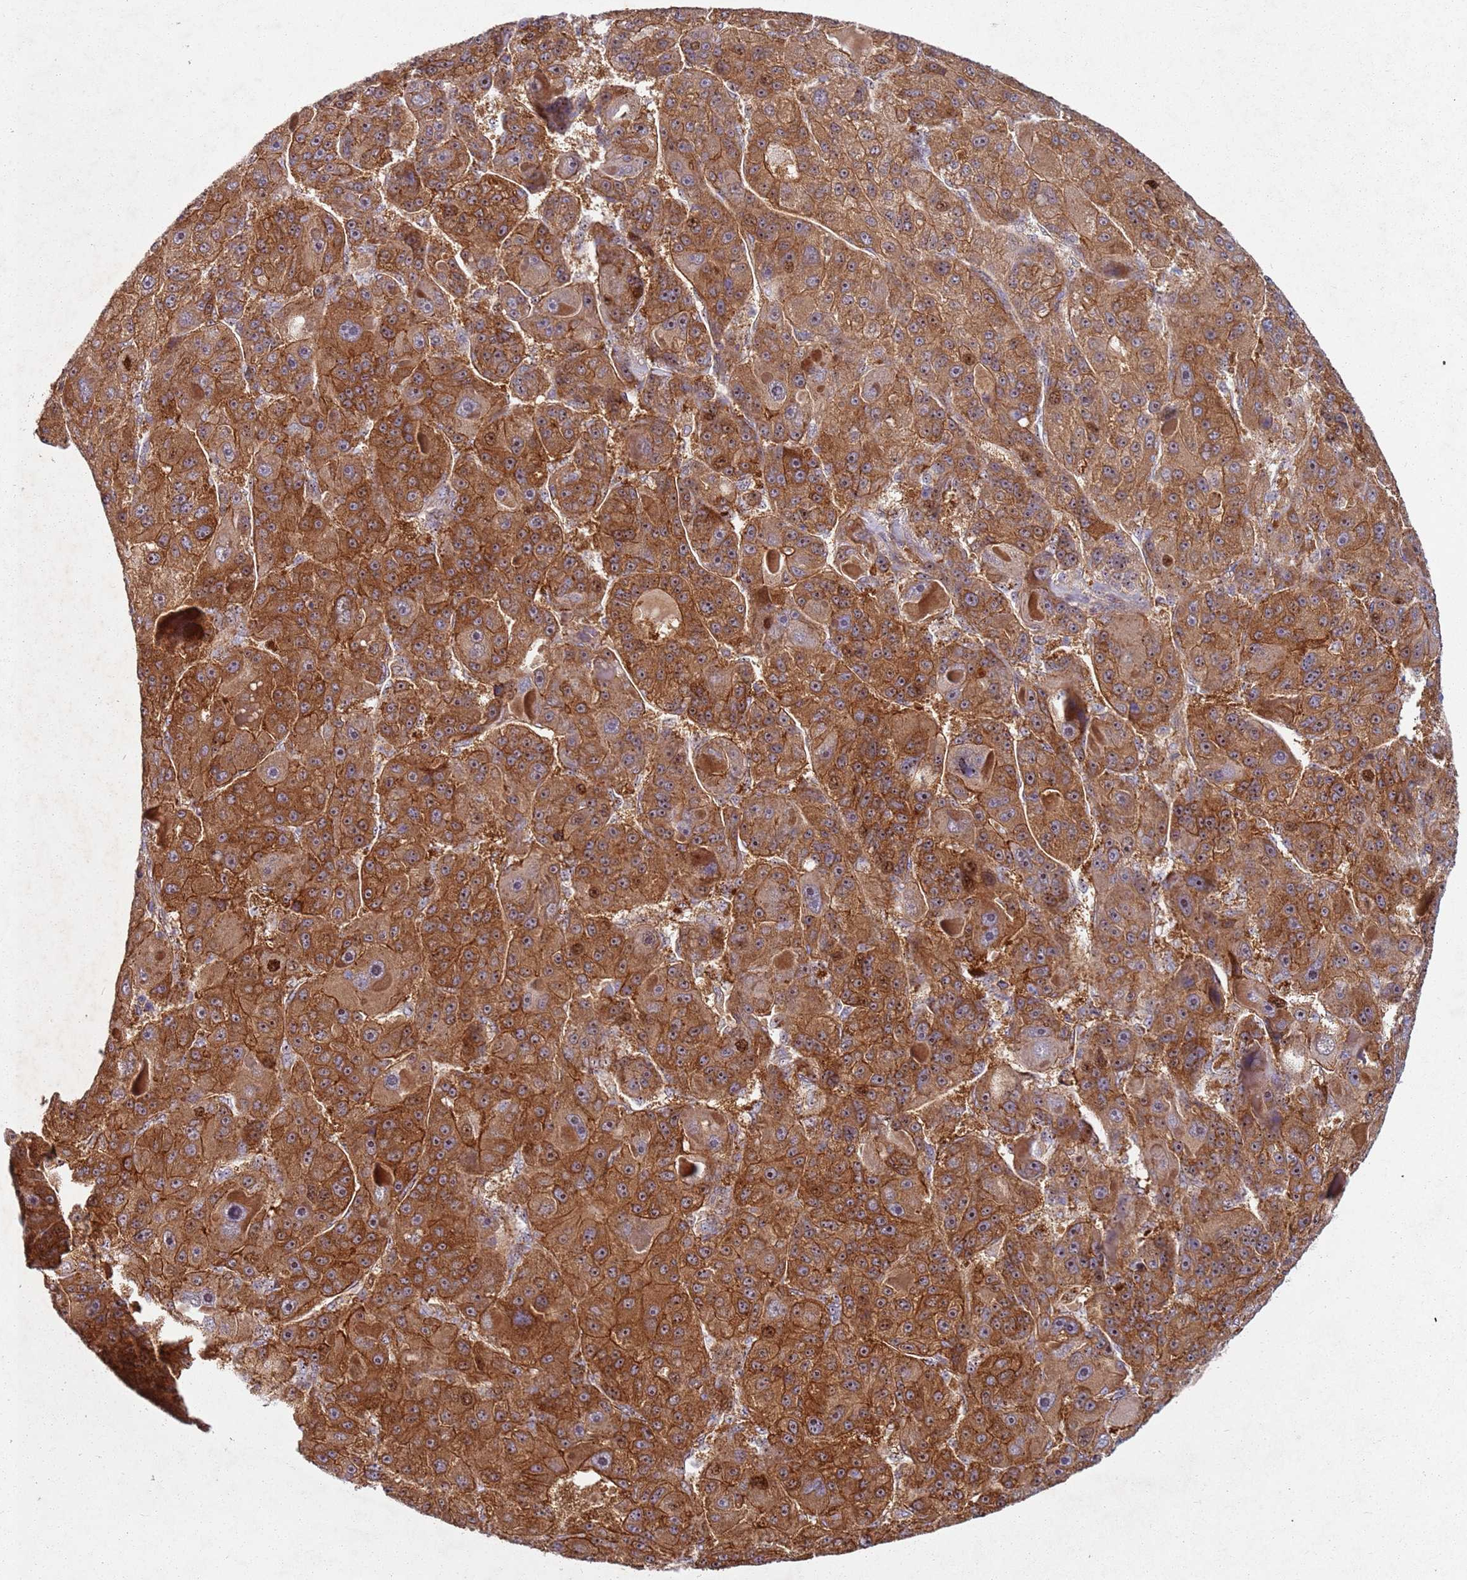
{"staining": {"intensity": "moderate", "quantity": ">75%", "location": "cytoplasmic/membranous"}, "tissue": "liver cancer", "cell_type": "Tumor cells", "image_type": "cancer", "snomed": [{"axis": "morphology", "description": "Carcinoma, Hepatocellular, NOS"}, {"axis": "topography", "description": "Liver"}], "caption": "The immunohistochemical stain labels moderate cytoplasmic/membranous positivity in tumor cells of liver cancer tissue.", "gene": "C2CD4B", "patient": {"sex": "male", "age": 76}}